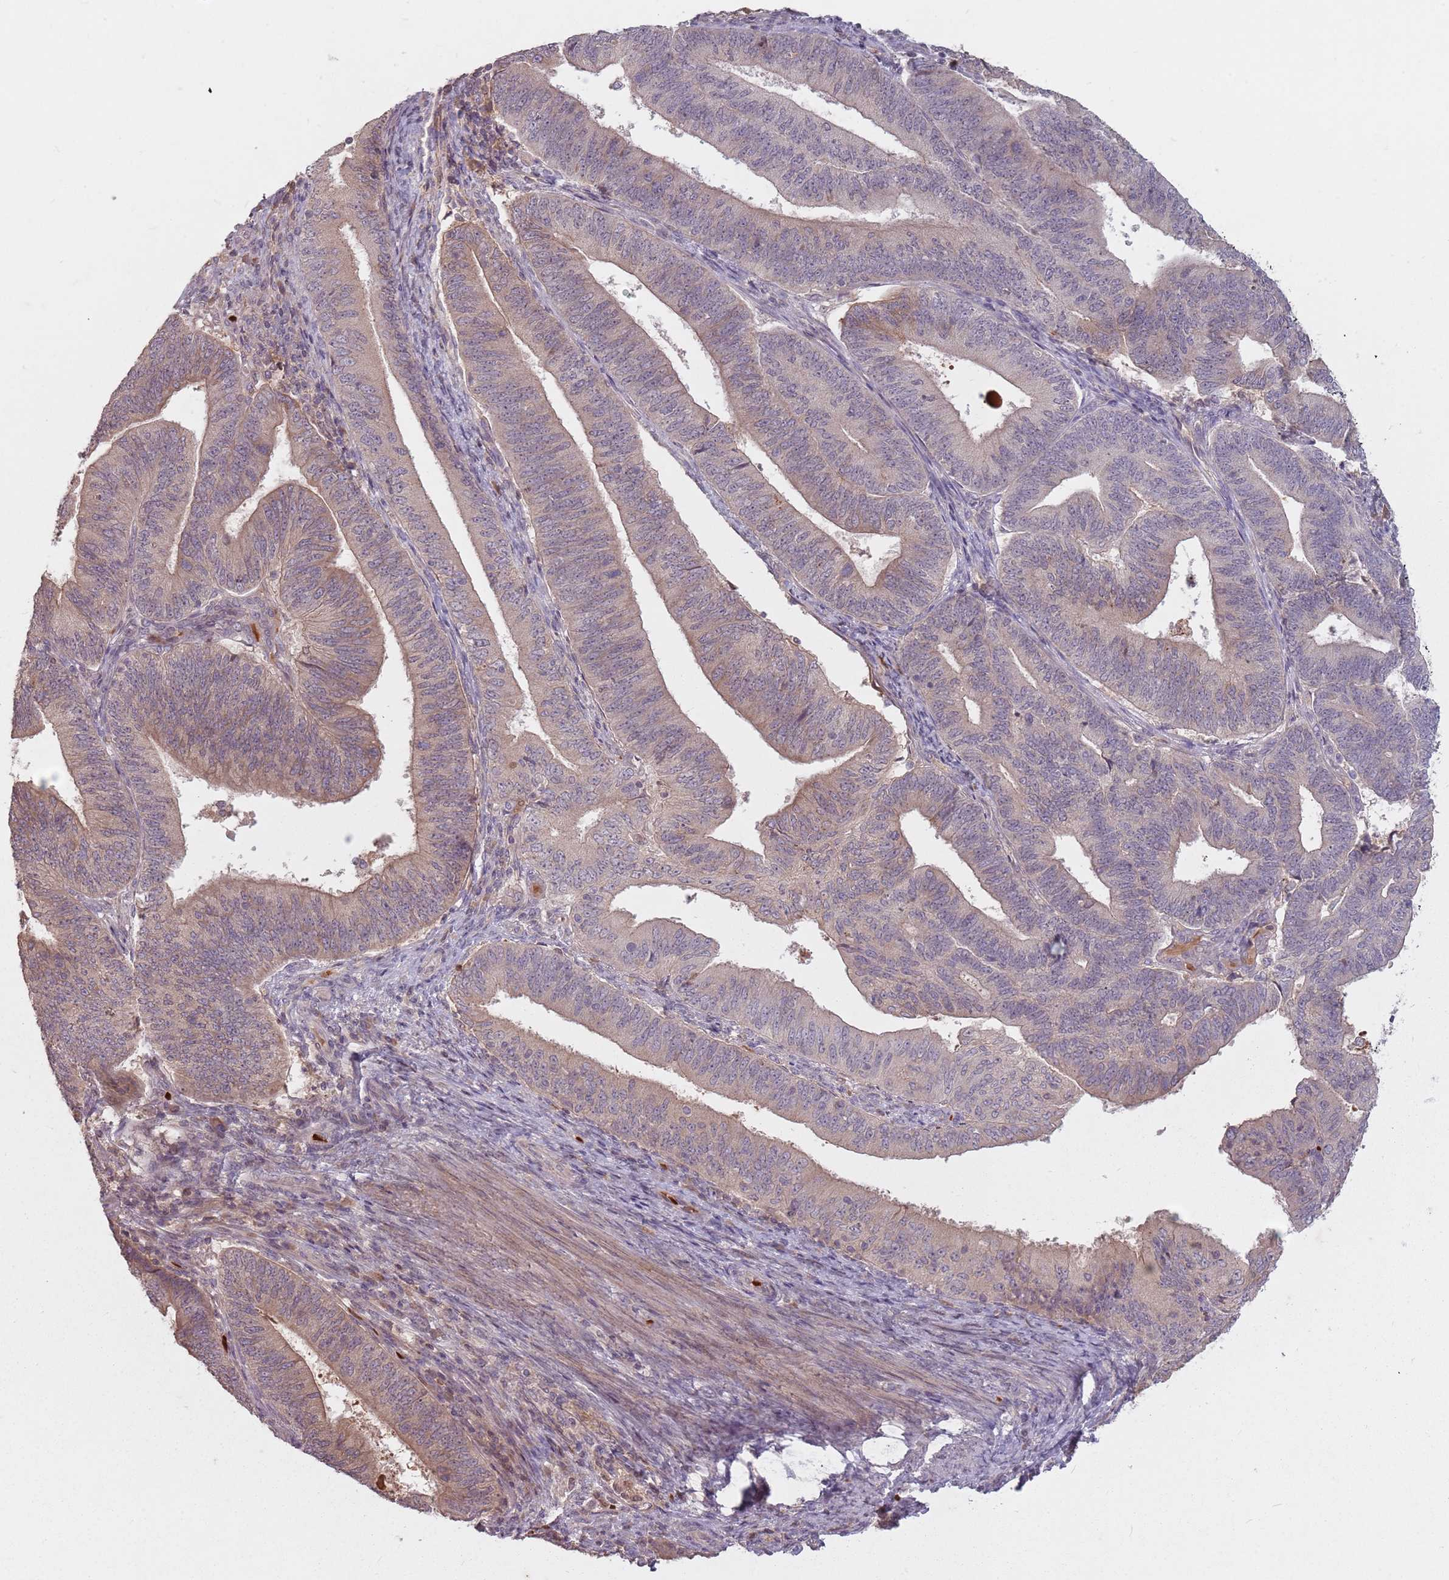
{"staining": {"intensity": "weak", "quantity": "<25%", "location": "cytoplasmic/membranous"}, "tissue": "endometrial cancer", "cell_type": "Tumor cells", "image_type": "cancer", "snomed": [{"axis": "morphology", "description": "Adenocarcinoma, NOS"}, {"axis": "topography", "description": "Endometrium"}], "caption": "The immunohistochemistry (IHC) image has no significant positivity in tumor cells of endometrial cancer tissue.", "gene": "GPR180", "patient": {"sex": "female", "age": 70}}